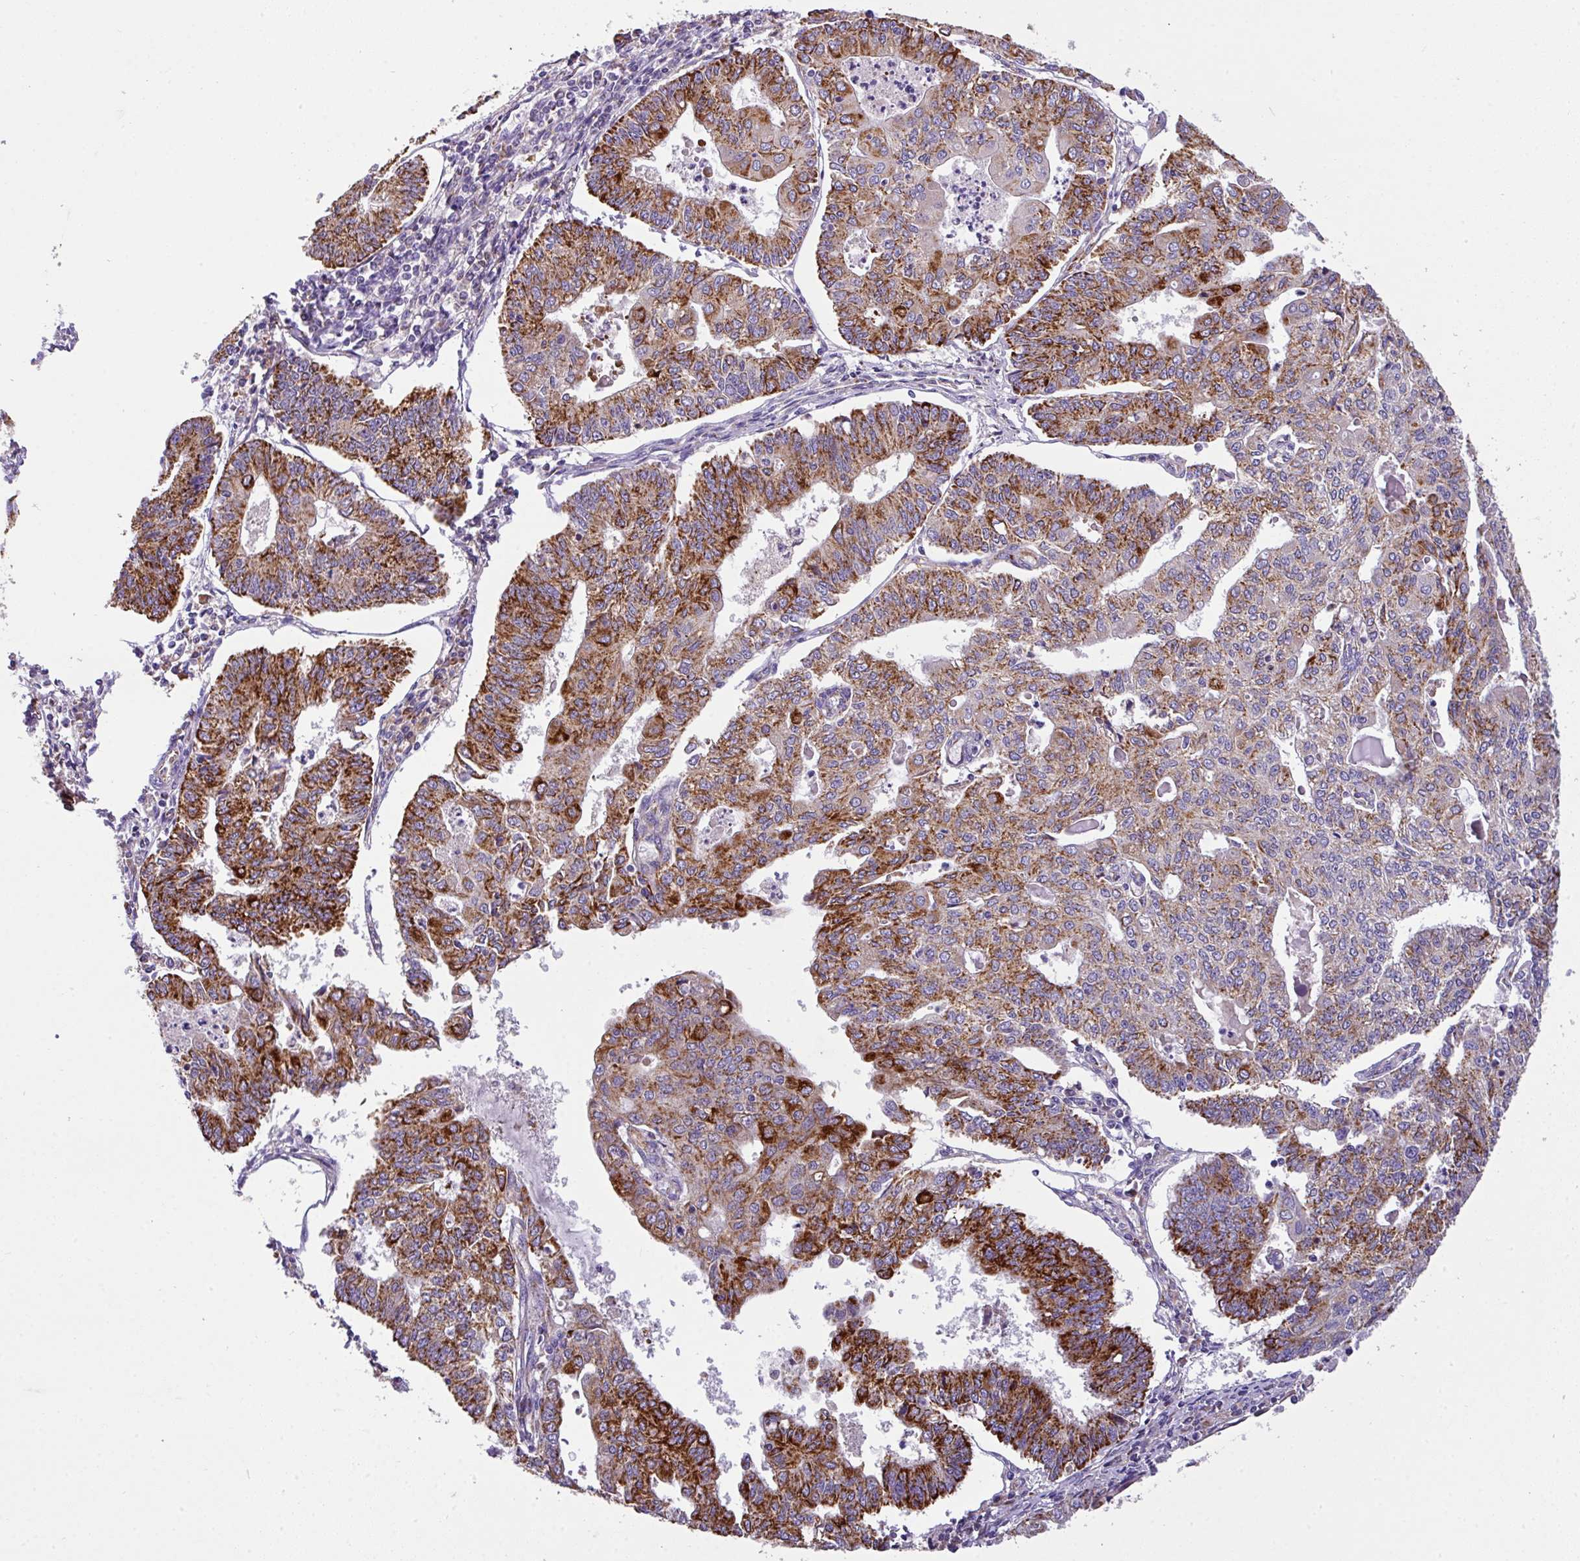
{"staining": {"intensity": "strong", "quantity": ">75%", "location": "cytoplasmic/membranous"}, "tissue": "endometrial cancer", "cell_type": "Tumor cells", "image_type": "cancer", "snomed": [{"axis": "morphology", "description": "Adenocarcinoma, NOS"}, {"axis": "topography", "description": "Endometrium"}], "caption": "Strong cytoplasmic/membranous staining for a protein is identified in about >75% of tumor cells of endometrial cancer using immunohistochemistry (IHC).", "gene": "ANXA2R", "patient": {"sex": "female", "age": 56}}